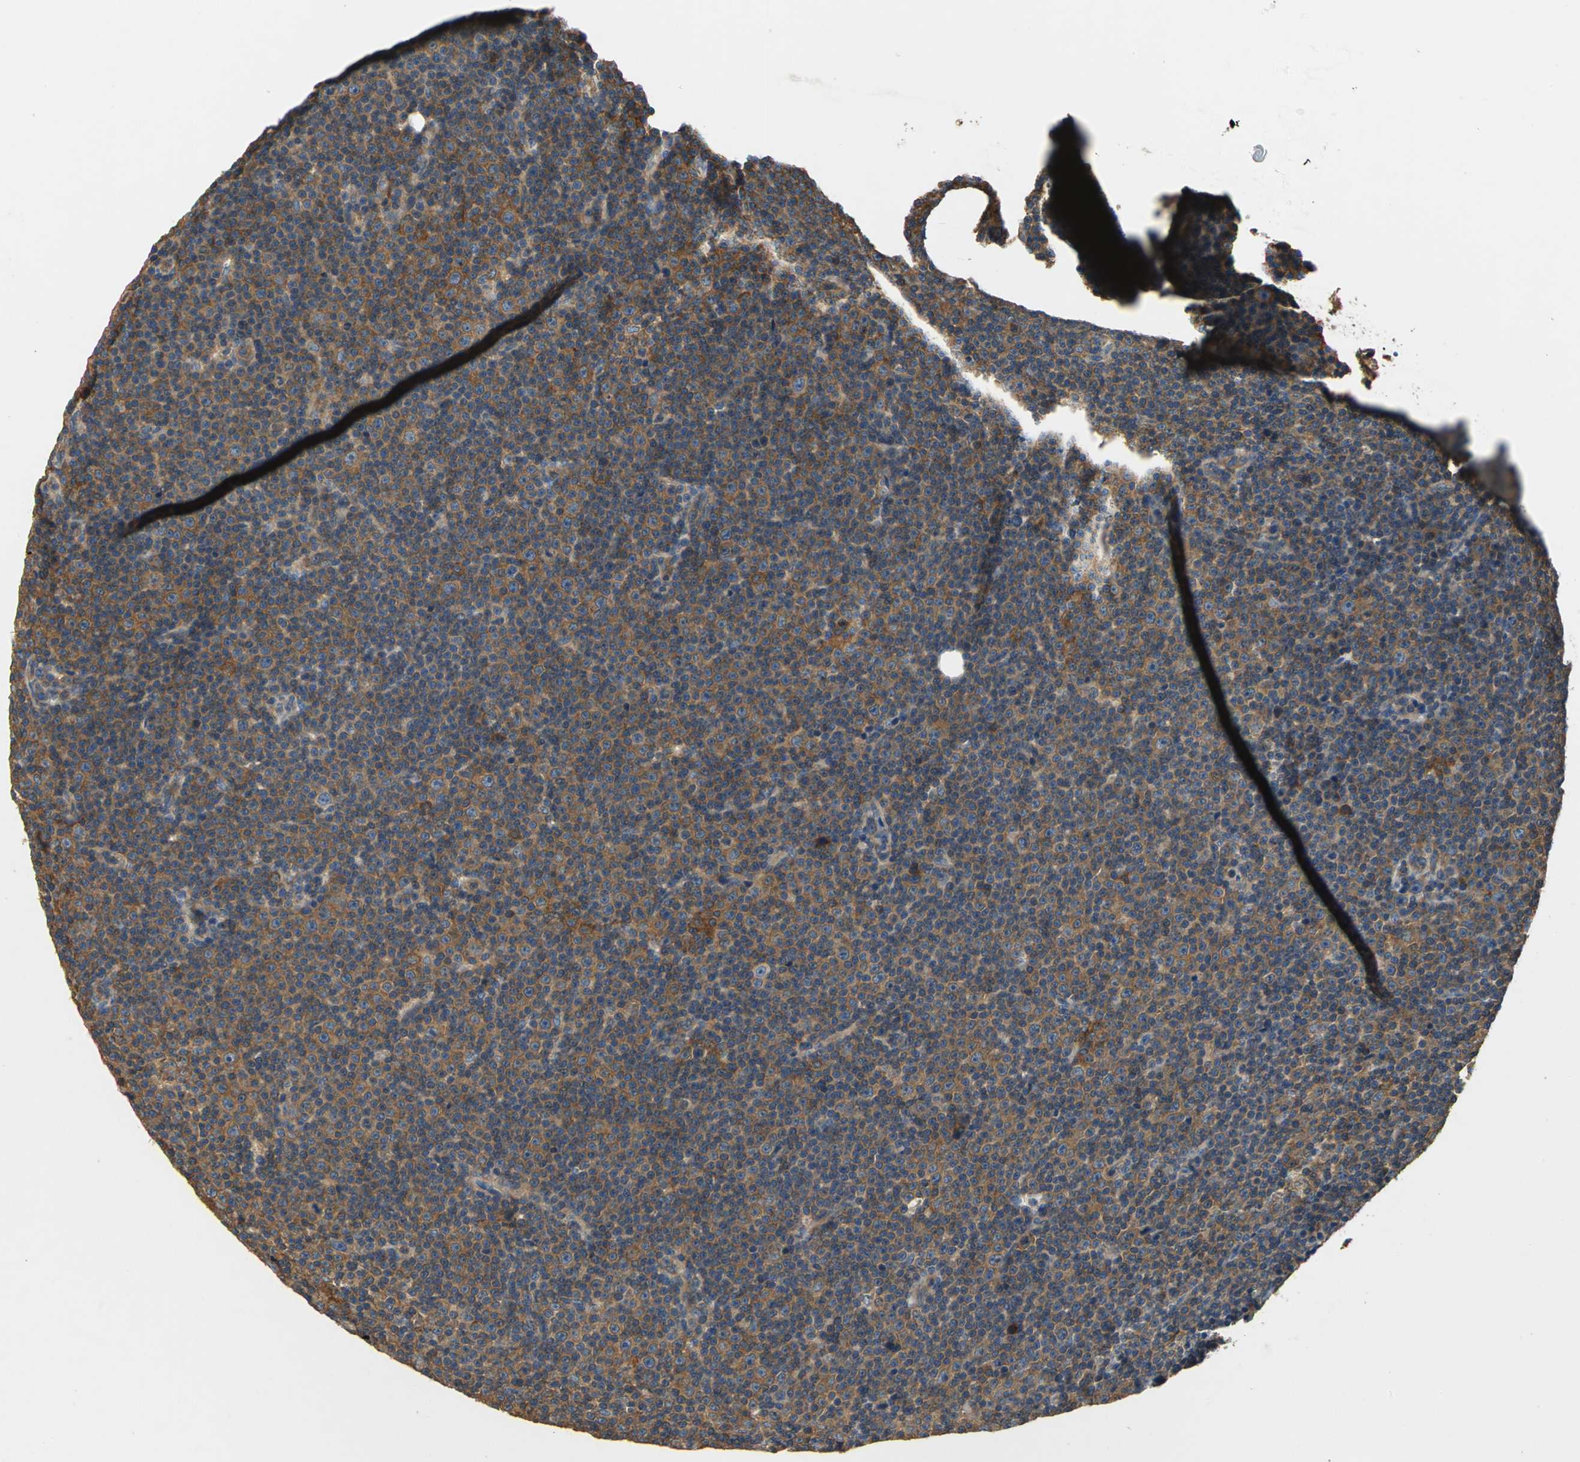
{"staining": {"intensity": "moderate", "quantity": ">75%", "location": "cytoplasmic/membranous"}, "tissue": "lymphoma", "cell_type": "Tumor cells", "image_type": "cancer", "snomed": [{"axis": "morphology", "description": "Malignant lymphoma, non-Hodgkin's type, Low grade"}, {"axis": "topography", "description": "Lymph node"}], "caption": "Tumor cells display medium levels of moderate cytoplasmic/membranous expression in approximately >75% of cells in human malignant lymphoma, non-Hodgkin's type (low-grade).", "gene": "DDX3Y", "patient": {"sex": "female", "age": 67}}